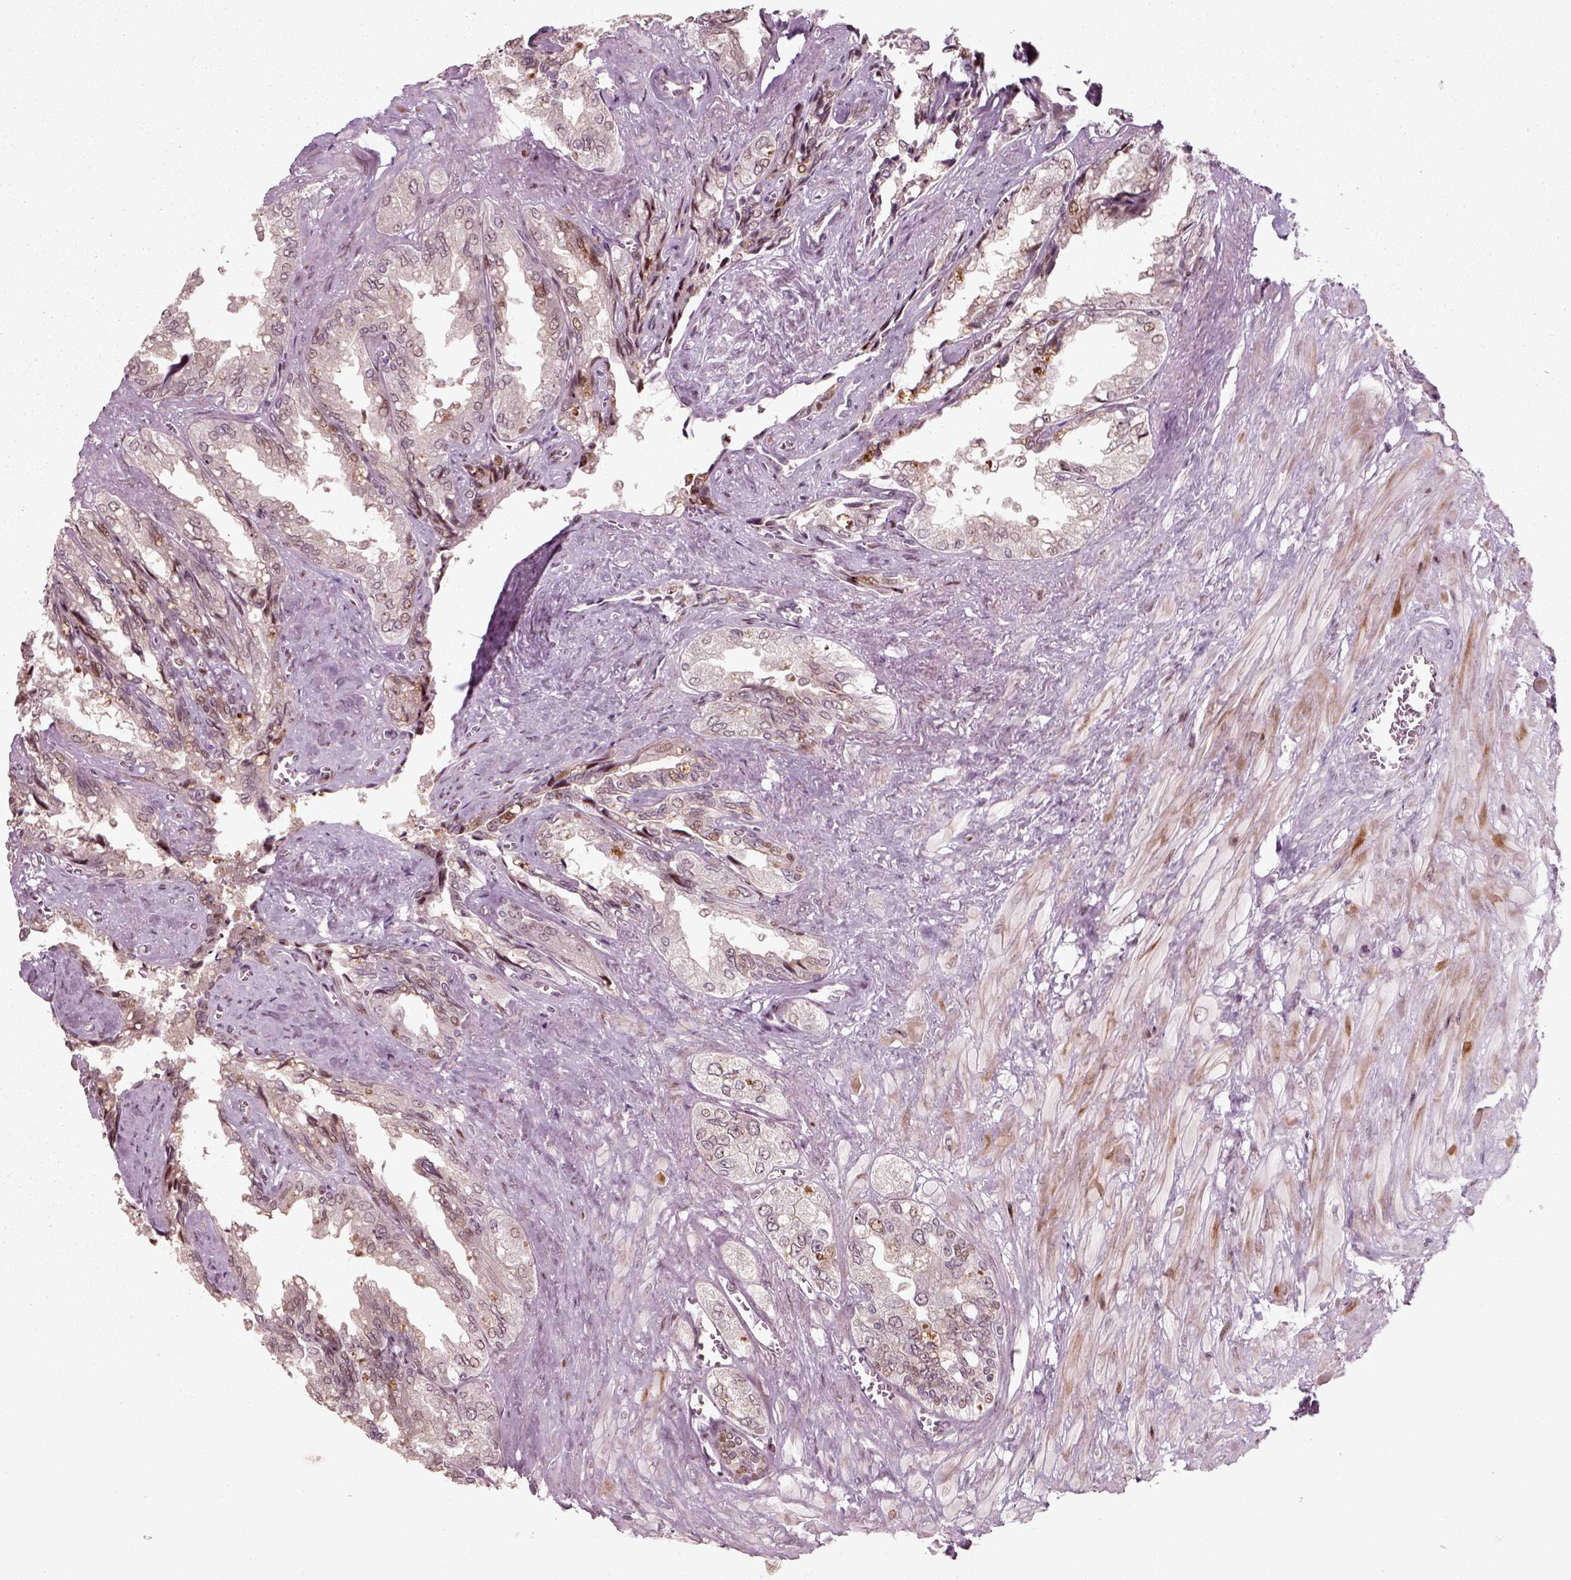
{"staining": {"intensity": "moderate", "quantity": "<25%", "location": "nuclear"}, "tissue": "seminal vesicle", "cell_type": "Glandular cells", "image_type": "normal", "snomed": [{"axis": "morphology", "description": "Normal tissue, NOS"}, {"axis": "topography", "description": "Seminal veicle"}], "caption": "IHC (DAB (3,3'-diaminobenzidine)) staining of normal human seminal vesicle shows moderate nuclear protein staining in approximately <25% of glandular cells.", "gene": "CDC14A", "patient": {"sex": "male", "age": 67}}